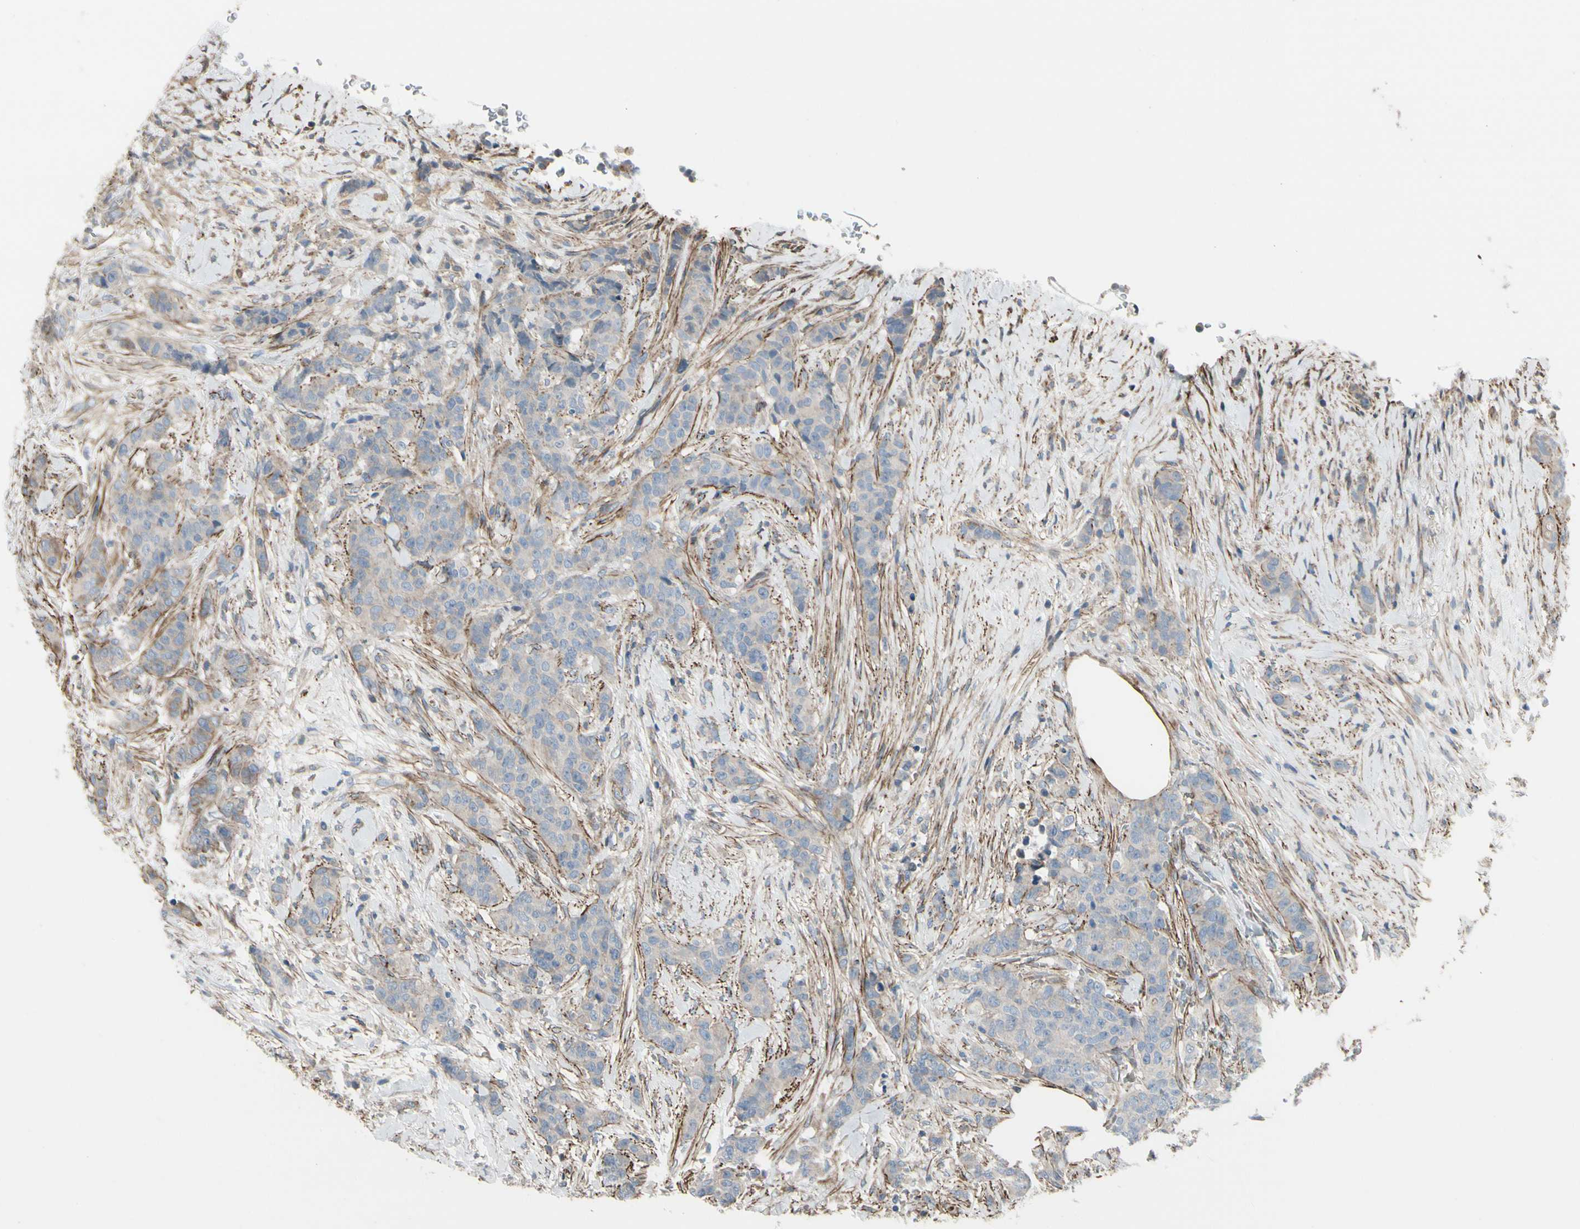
{"staining": {"intensity": "weak", "quantity": "25%-75%", "location": "cytoplasmic/membranous"}, "tissue": "breast cancer", "cell_type": "Tumor cells", "image_type": "cancer", "snomed": [{"axis": "morphology", "description": "Duct carcinoma"}, {"axis": "topography", "description": "Breast"}], "caption": "An immunohistochemistry histopathology image of tumor tissue is shown. Protein staining in brown highlights weak cytoplasmic/membranous positivity in breast cancer (infiltrating ductal carcinoma) within tumor cells.", "gene": "TPM1", "patient": {"sex": "female", "age": 40}}